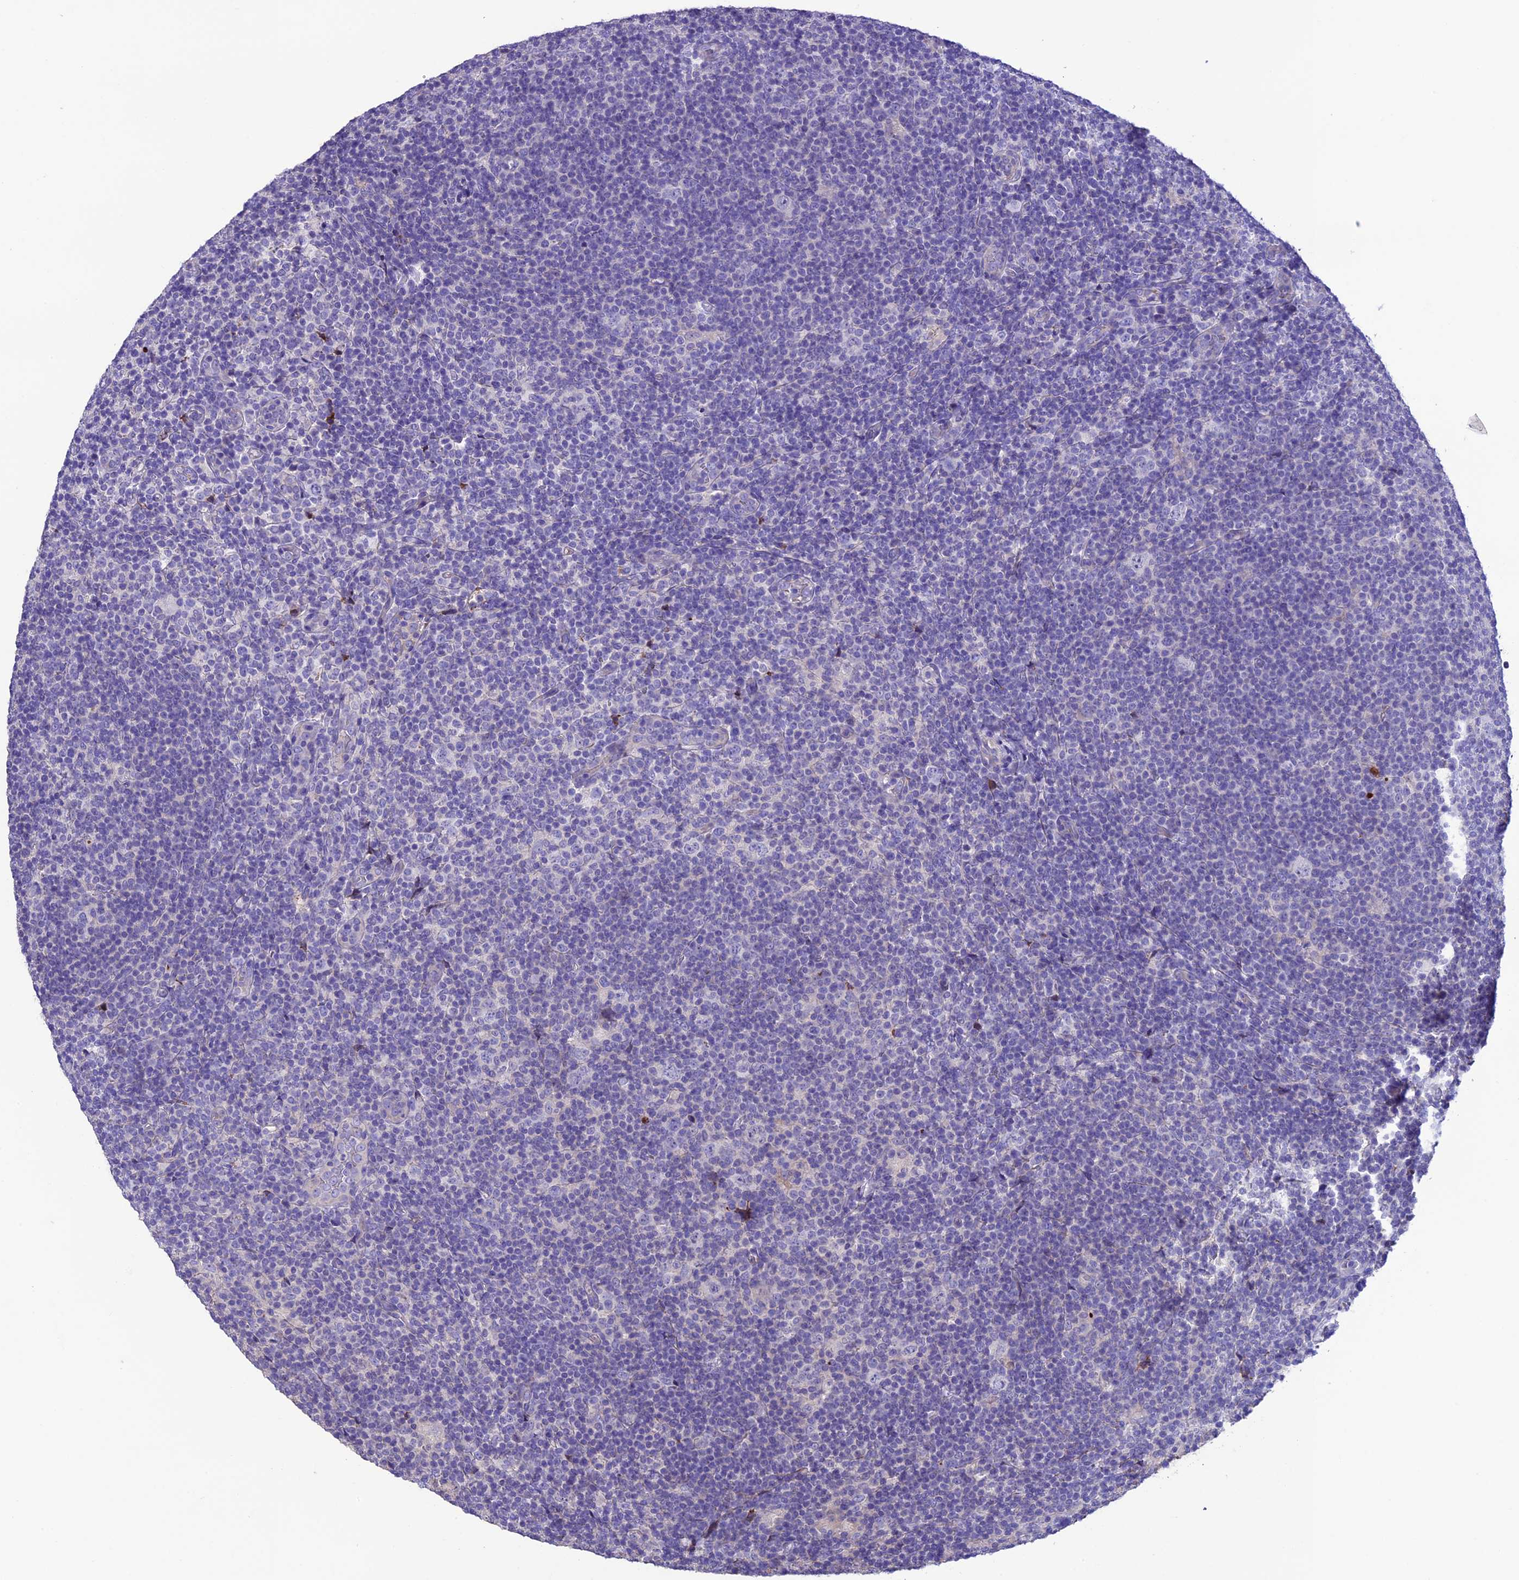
{"staining": {"intensity": "negative", "quantity": "none", "location": "none"}, "tissue": "lymphoma", "cell_type": "Tumor cells", "image_type": "cancer", "snomed": [{"axis": "morphology", "description": "Hodgkin's disease, NOS"}, {"axis": "topography", "description": "Lymph node"}], "caption": "DAB (3,3'-diaminobenzidine) immunohistochemical staining of human Hodgkin's disease exhibits no significant positivity in tumor cells.", "gene": "TCP11L2", "patient": {"sex": "female", "age": 57}}